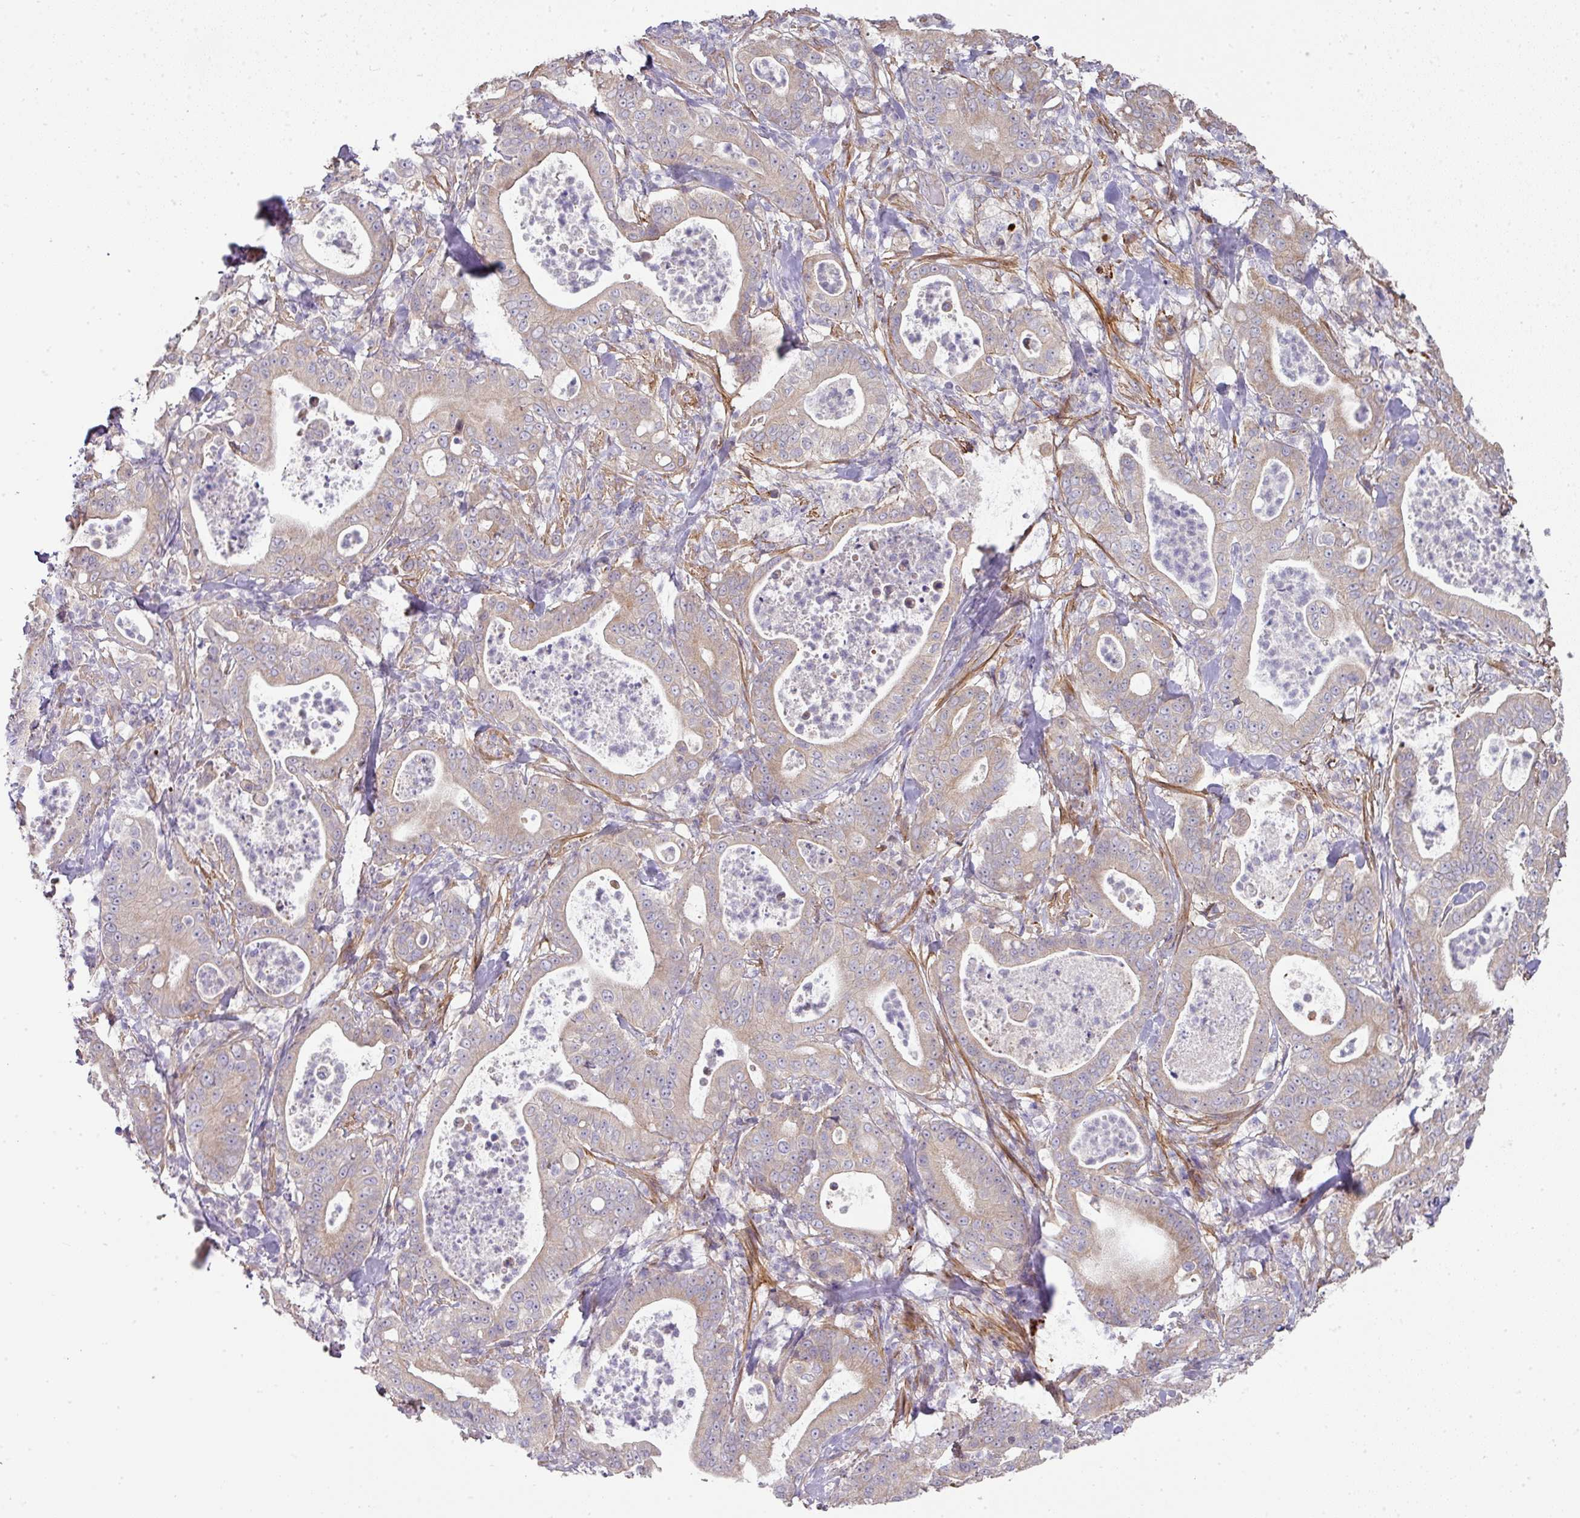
{"staining": {"intensity": "weak", "quantity": "<25%", "location": "cytoplasmic/membranous"}, "tissue": "pancreatic cancer", "cell_type": "Tumor cells", "image_type": "cancer", "snomed": [{"axis": "morphology", "description": "Adenocarcinoma, NOS"}, {"axis": "topography", "description": "Pancreas"}], "caption": "Tumor cells are negative for protein expression in human pancreatic adenocarcinoma.", "gene": "STK35", "patient": {"sex": "male", "age": 71}}